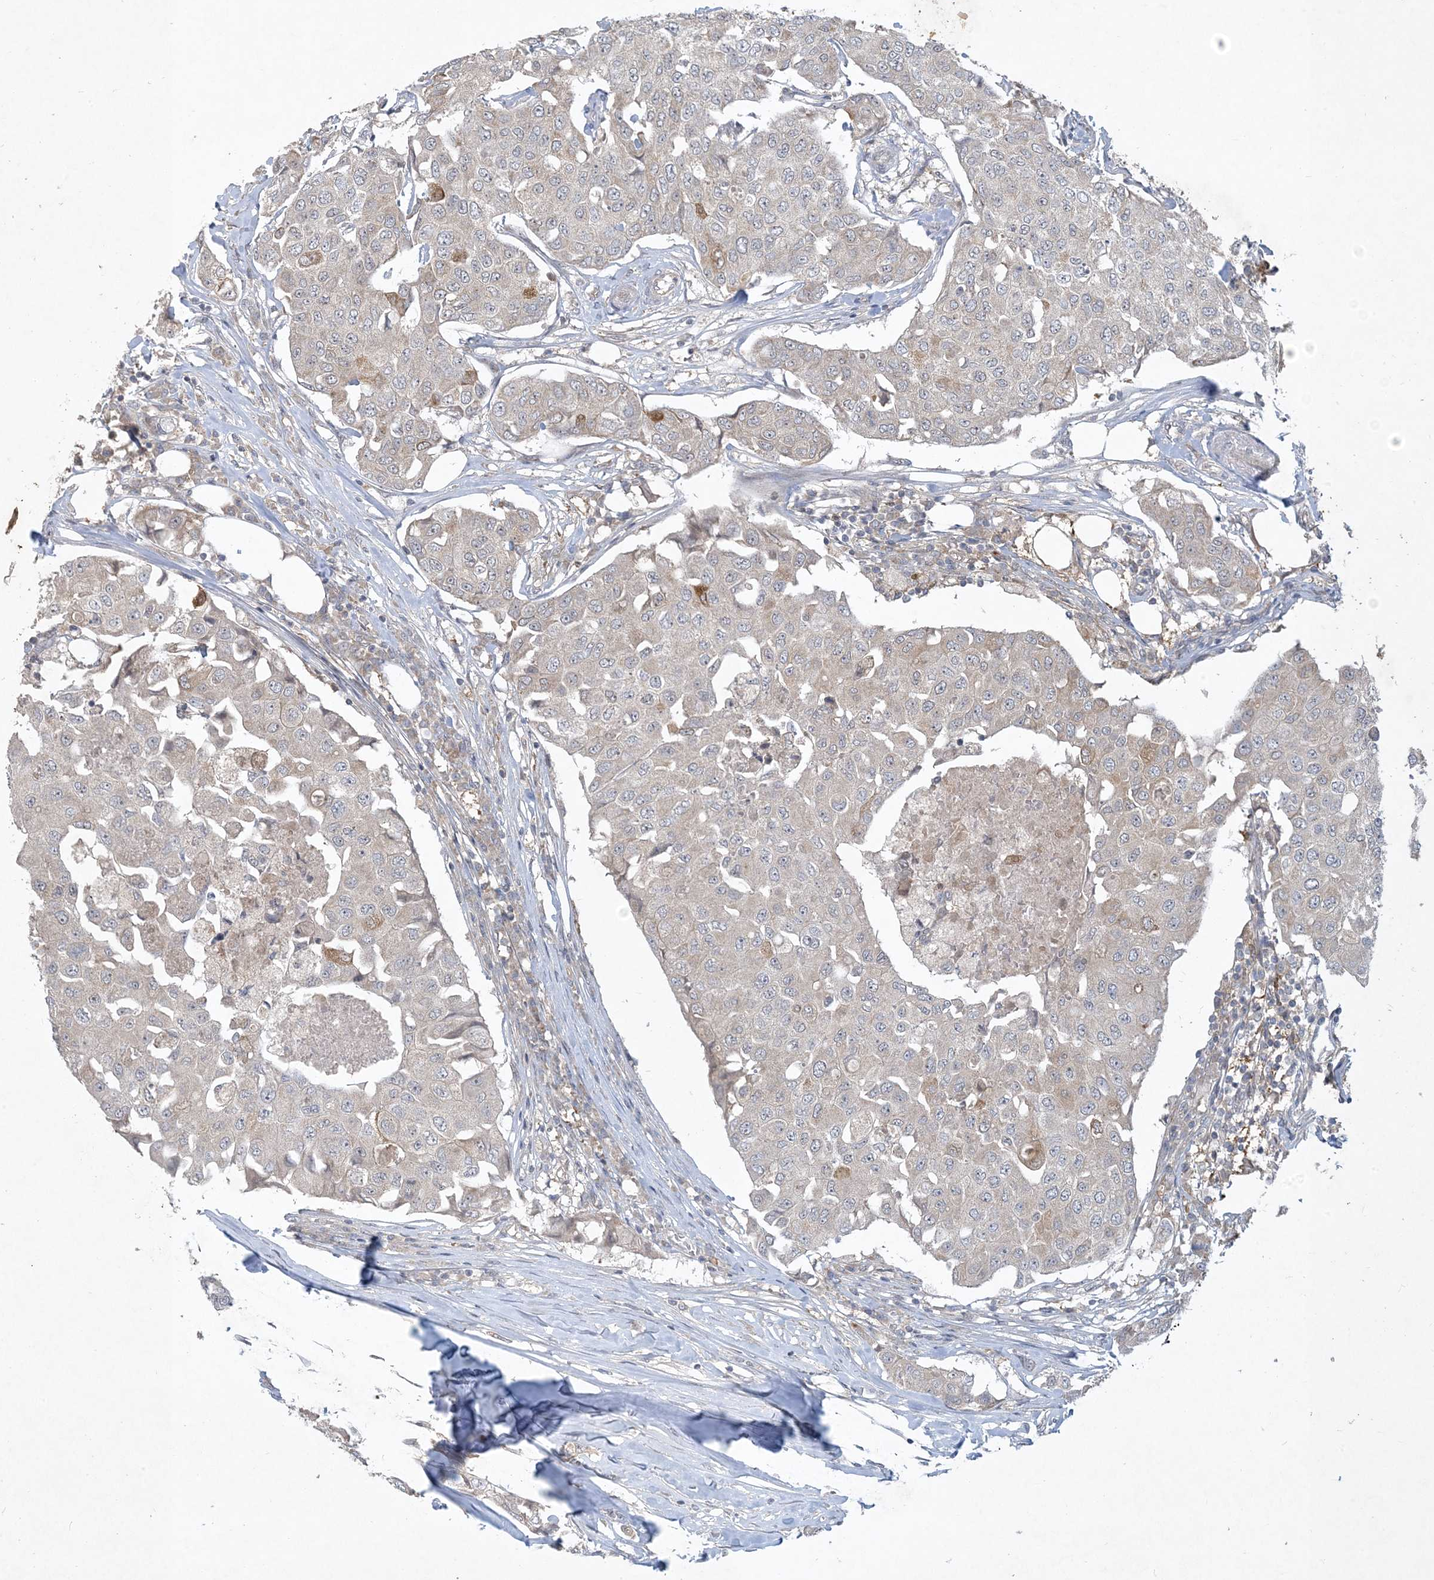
{"staining": {"intensity": "negative", "quantity": "none", "location": "none"}, "tissue": "breast cancer", "cell_type": "Tumor cells", "image_type": "cancer", "snomed": [{"axis": "morphology", "description": "Duct carcinoma"}, {"axis": "topography", "description": "Breast"}], "caption": "Photomicrograph shows no significant protein positivity in tumor cells of breast invasive ductal carcinoma.", "gene": "CDS1", "patient": {"sex": "female", "age": 80}}